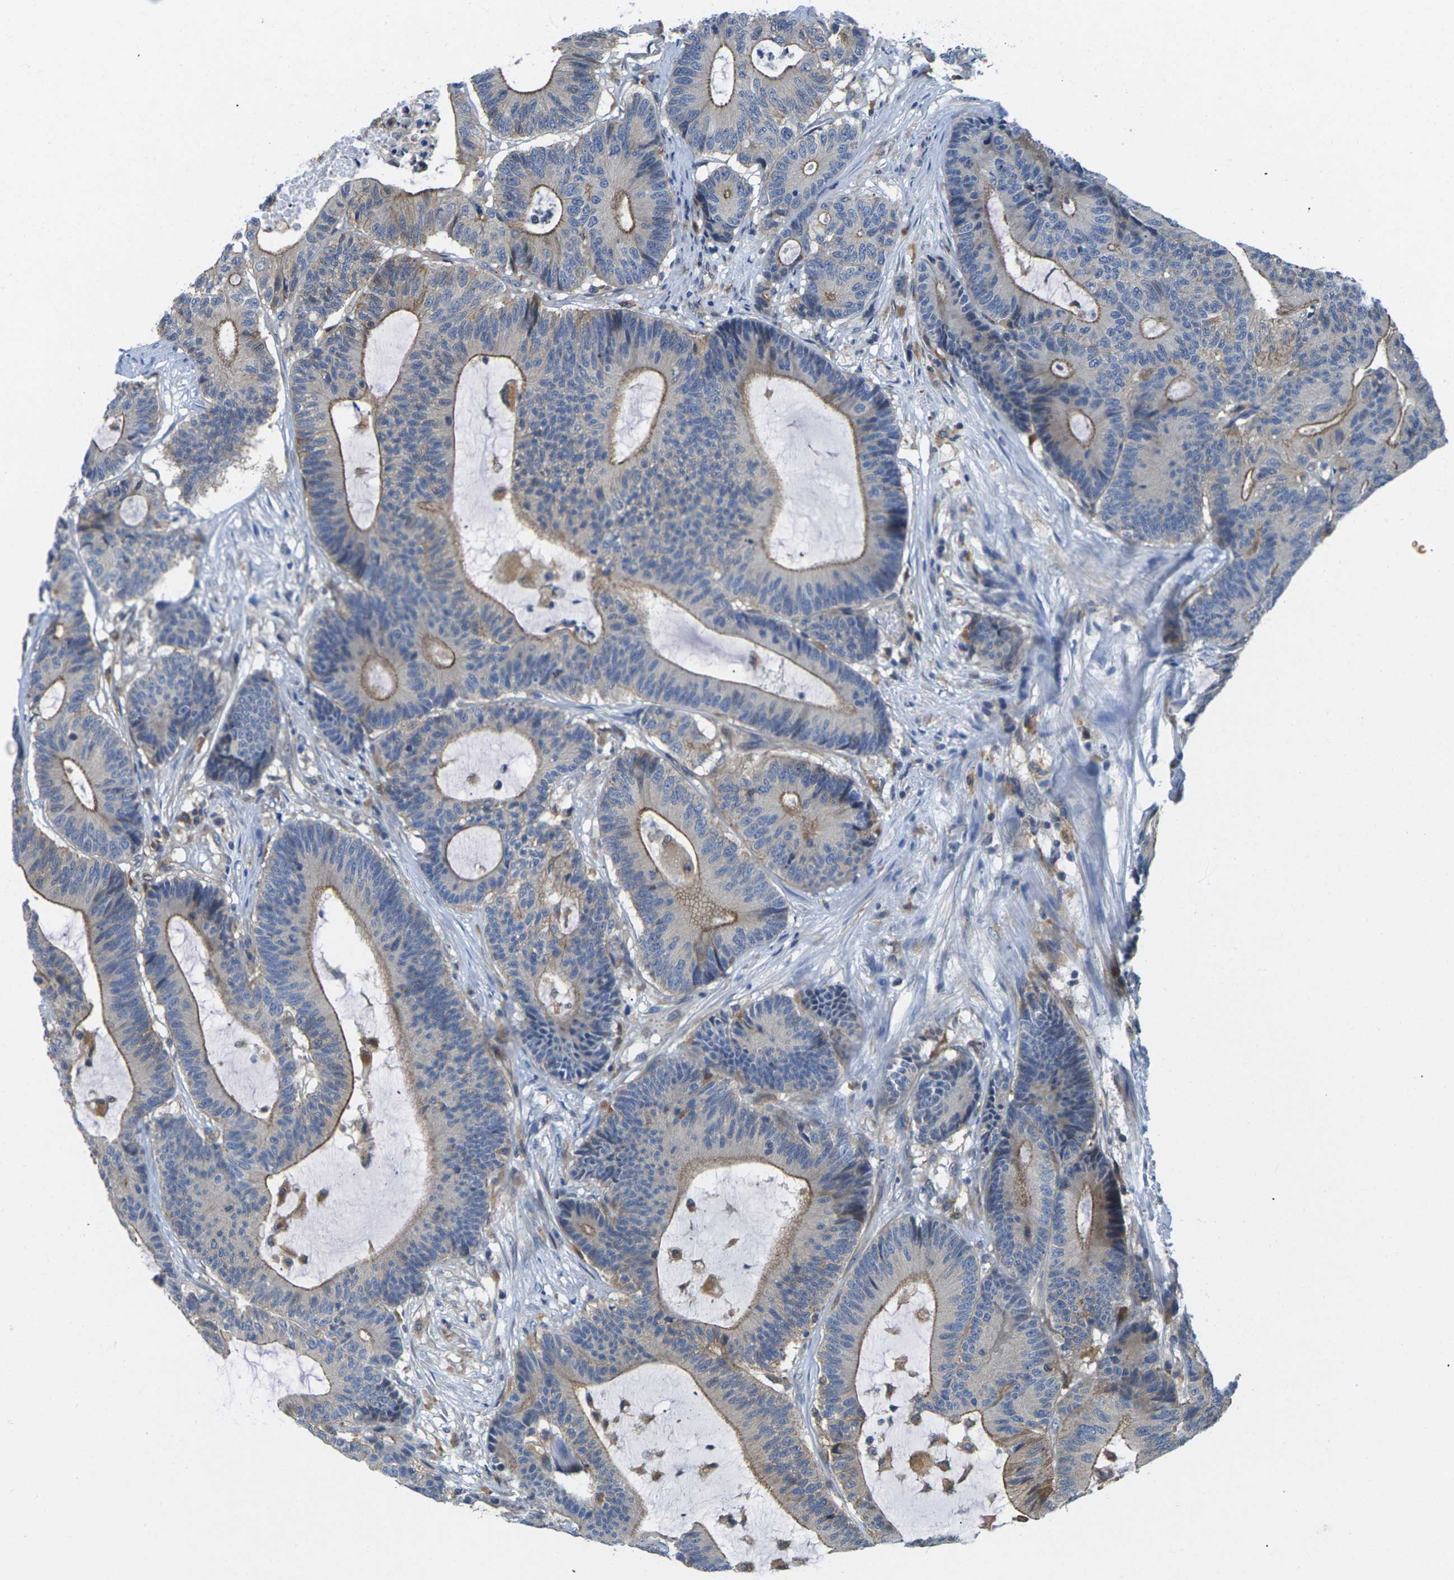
{"staining": {"intensity": "moderate", "quantity": "25%-75%", "location": "cytoplasmic/membranous"}, "tissue": "colorectal cancer", "cell_type": "Tumor cells", "image_type": "cancer", "snomed": [{"axis": "morphology", "description": "Adenocarcinoma, NOS"}, {"axis": "topography", "description": "Colon"}], "caption": "This image exhibits immunohistochemistry (IHC) staining of colorectal adenocarcinoma, with medium moderate cytoplasmic/membranous positivity in about 25%-75% of tumor cells.", "gene": "SCNN1A", "patient": {"sex": "female", "age": 84}}